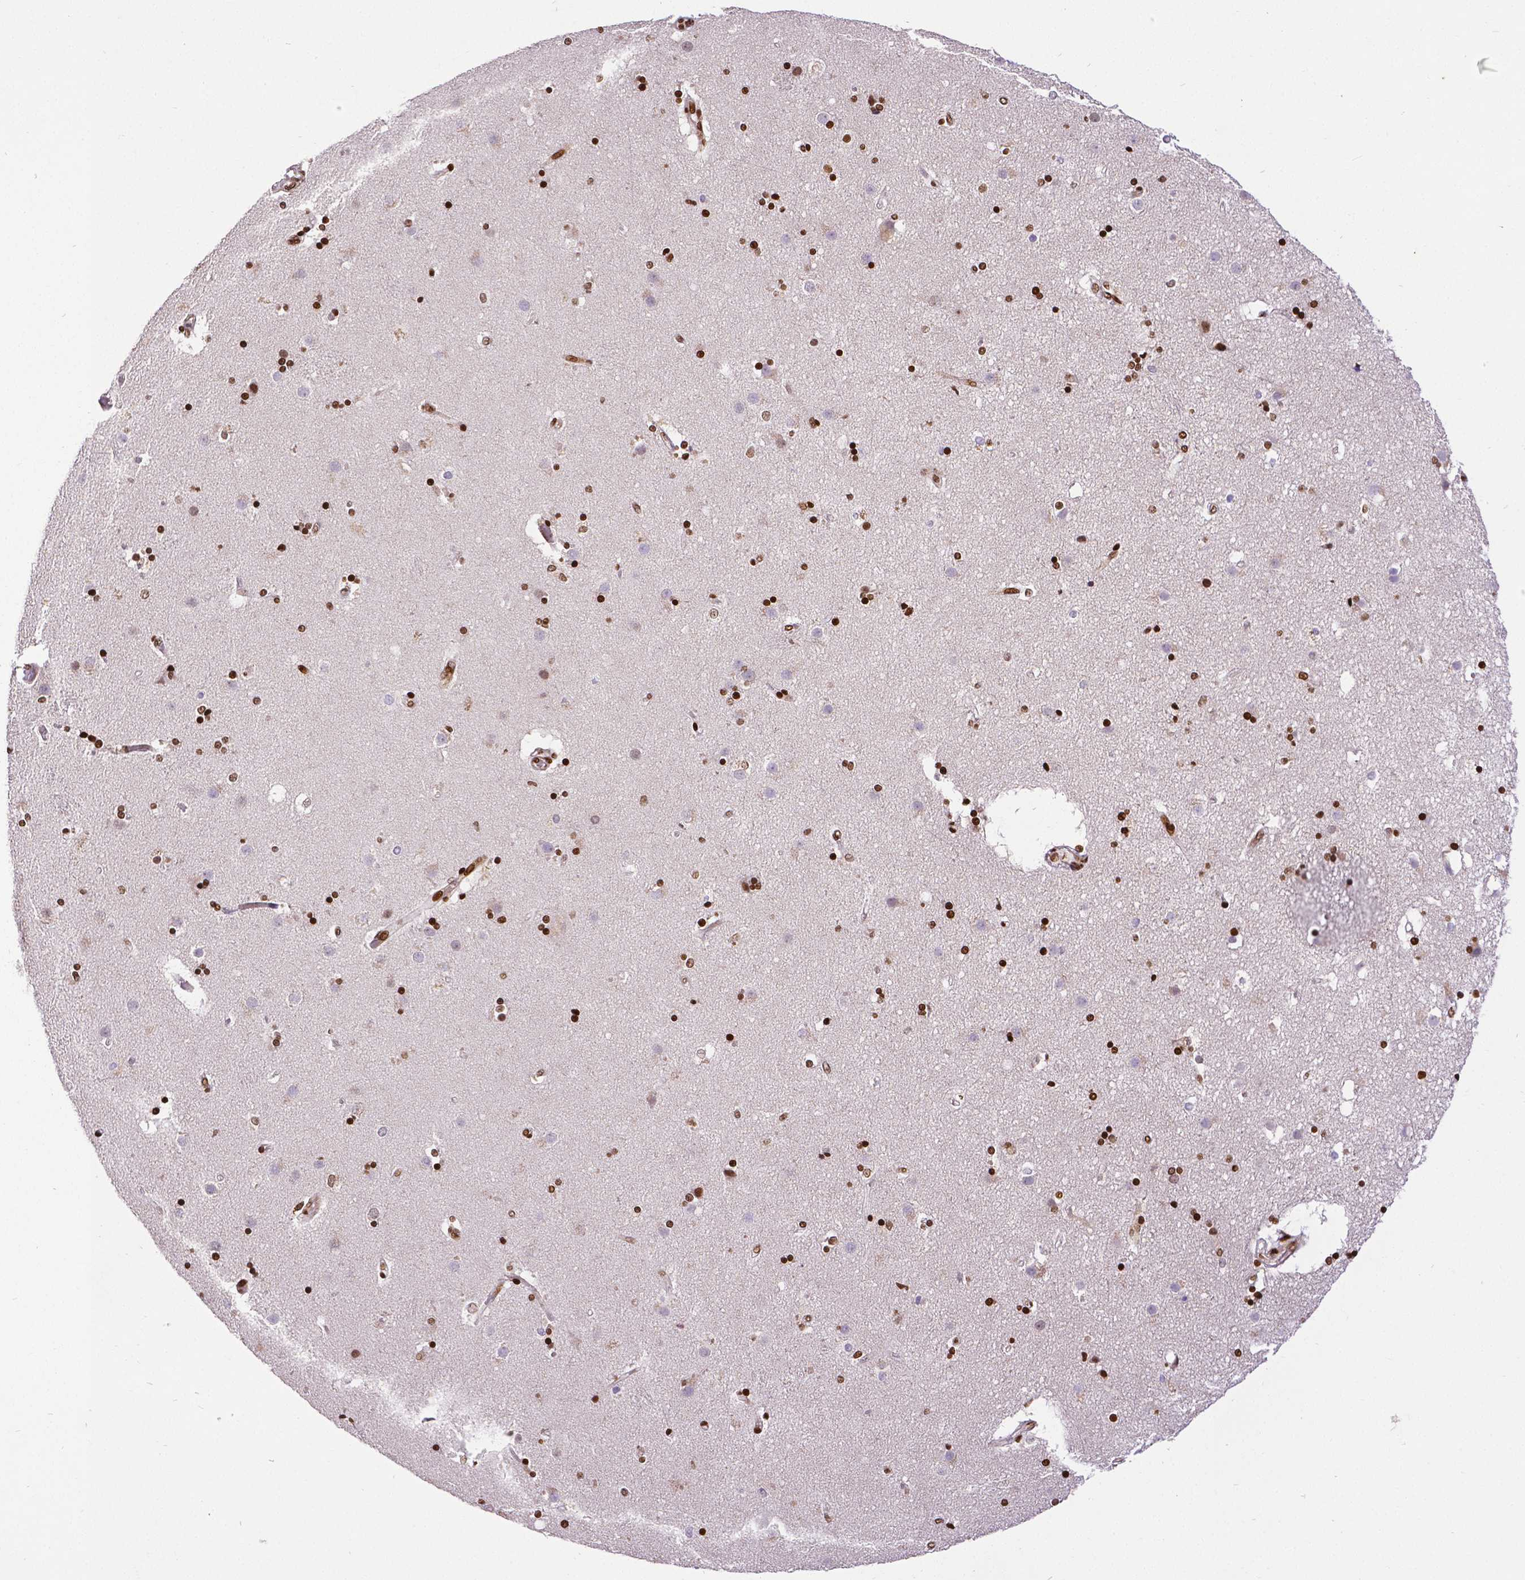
{"staining": {"intensity": "strong", "quantity": "<25%", "location": "nuclear"}, "tissue": "caudate", "cell_type": "Glial cells", "image_type": "normal", "snomed": [{"axis": "morphology", "description": "Normal tissue, NOS"}, {"axis": "topography", "description": "Lateral ventricle wall"}], "caption": "High-magnification brightfield microscopy of benign caudate stained with DAB (brown) and counterstained with hematoxylin (blue). glial cells exhibit strong nuclear expression is seen in about<25% of cells.", "gene": "CTCF", "patient": {"sex": "female", "age": 71}}